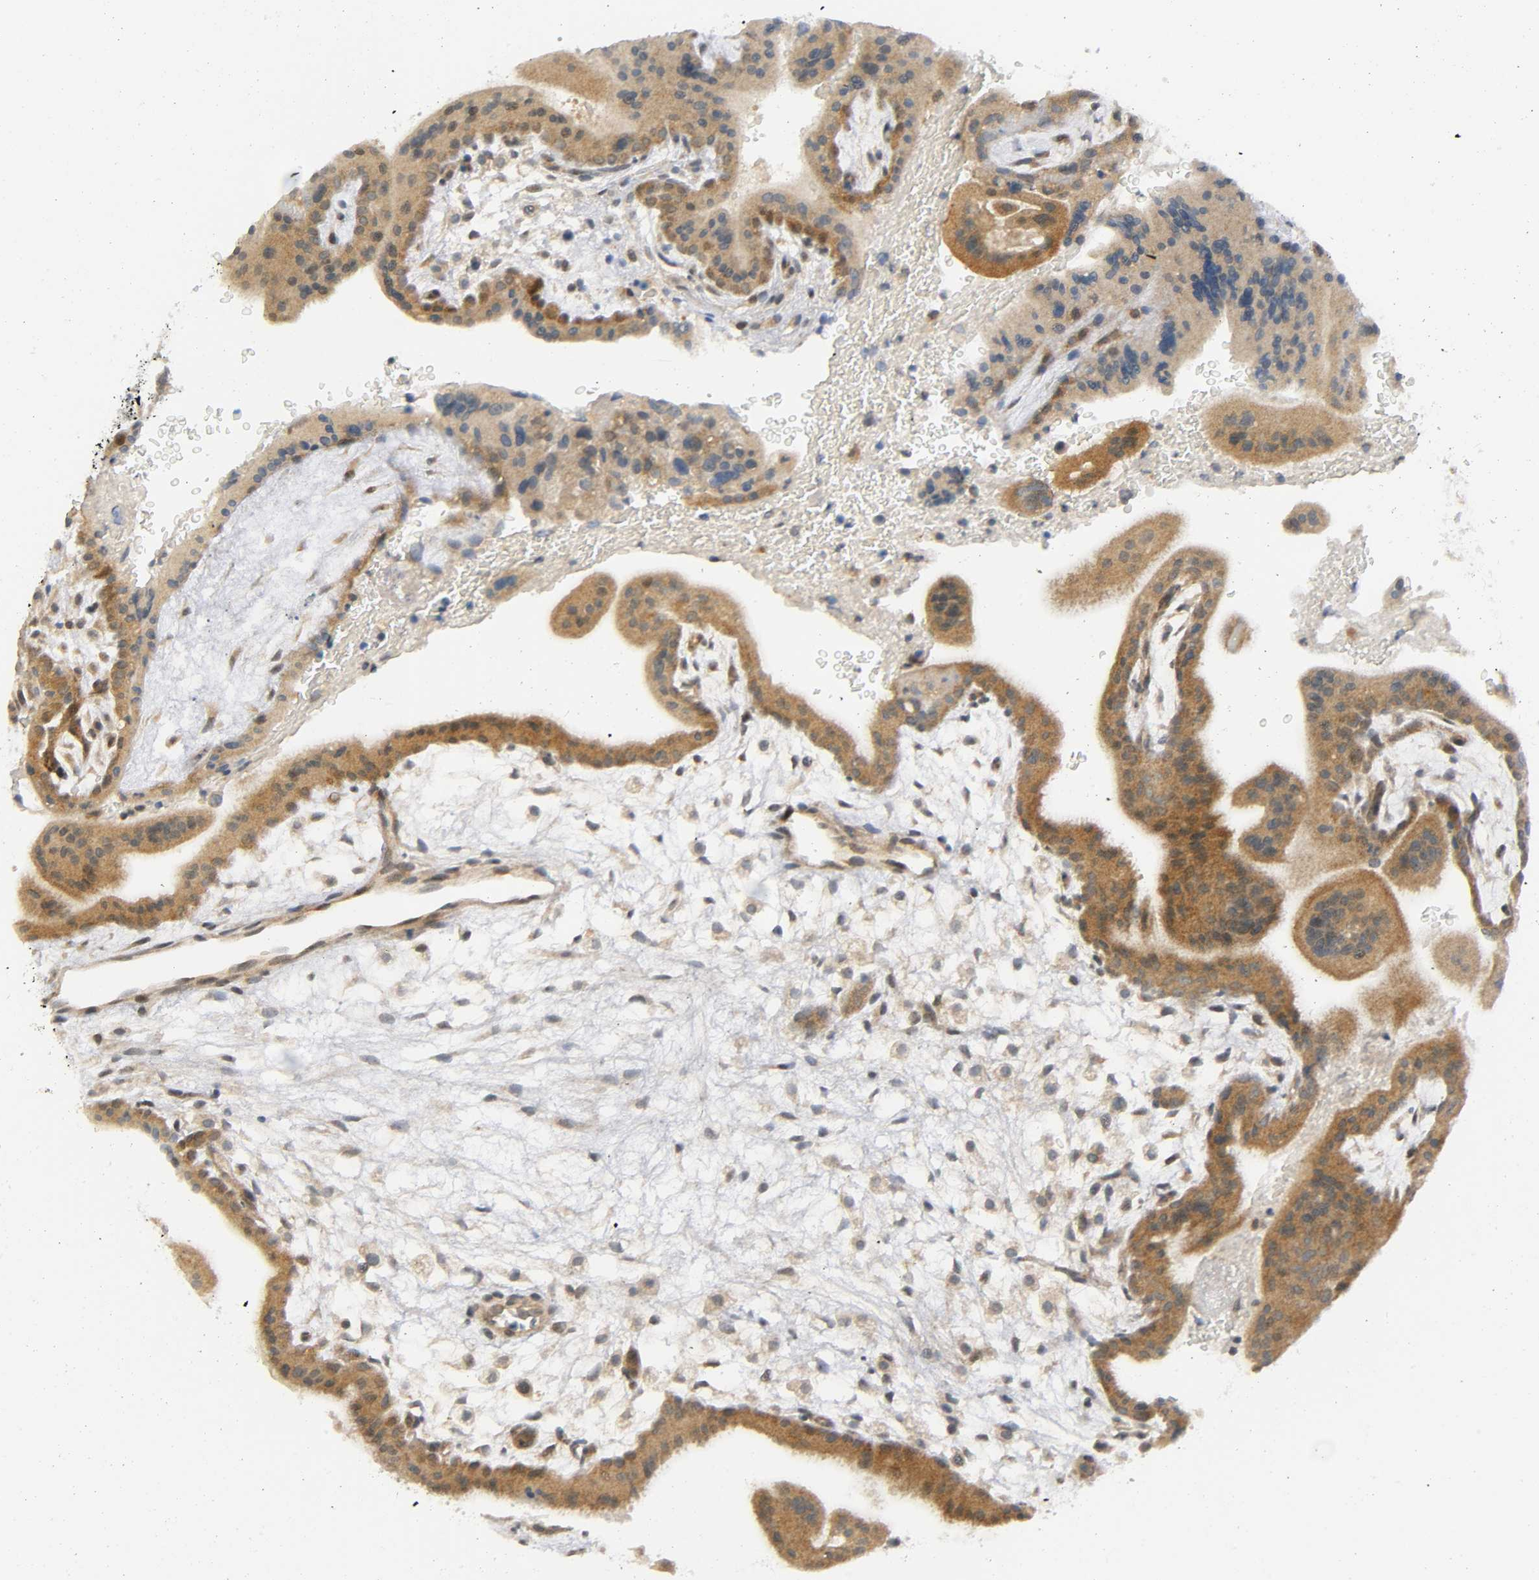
{"staining": {"intensity": "moderate", "quantity": ">75%", "location": "cytoplasmic/membranous"}, "tissue": "placenta", "cell_type": "Trophoblastic cells", "image_type": "normal", "snomed": [{"axis": "morphology", "description": "Normal tissue, NOS"}, {"axis": "topography", "description": "Placenta"}], "caption": "Immunohistochemistry (IHC) image of benign human placenta stained for a protein (brown), which displays medium levels of moderate cytoplasmic/membranous positivity in about >75% of trophoblastic cells.", "gene": "MAPK8", "patient": {"sex": "female", "age": 35}}